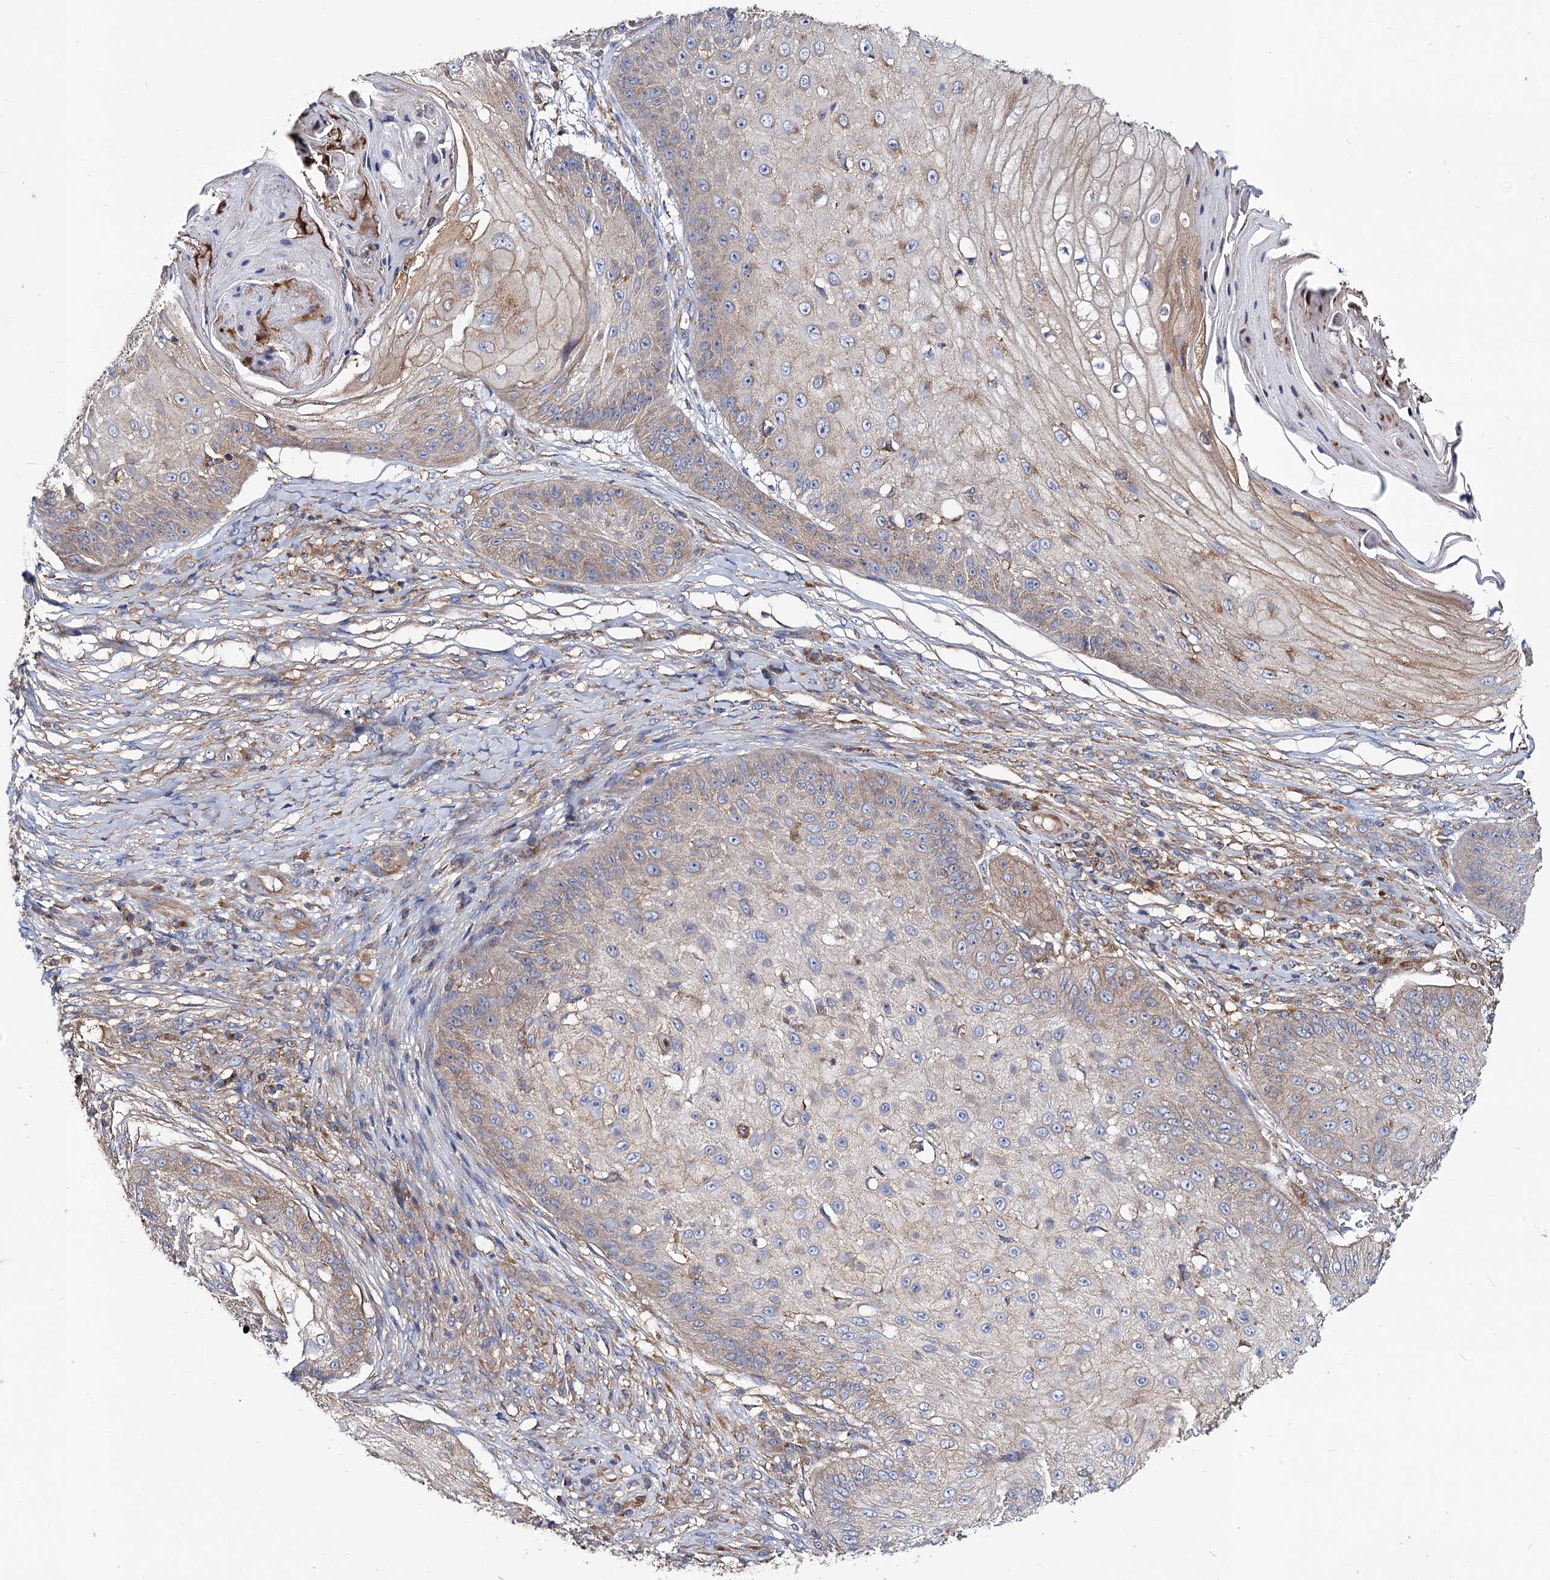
{"staining": {"intensity": "weak", "quantity": "<25%", "location": "cytoplasmic/membranous"}, "tissue": "skin cancer", "cell_type": "Tumor cells", "image_type": "cancer", "snomed": [{"axis": "morphology", "description": "Squamous cell carcinoma, NOS"}, {"axis": "topography", "description": "Skin"}], "caption": "Human skin cancer stained for a protein using immunohistochemistry (IHC) exhibits no expression in tumor cells.", "gene": "DYDC1", "patient": {"sex": "male", "age": 70}}